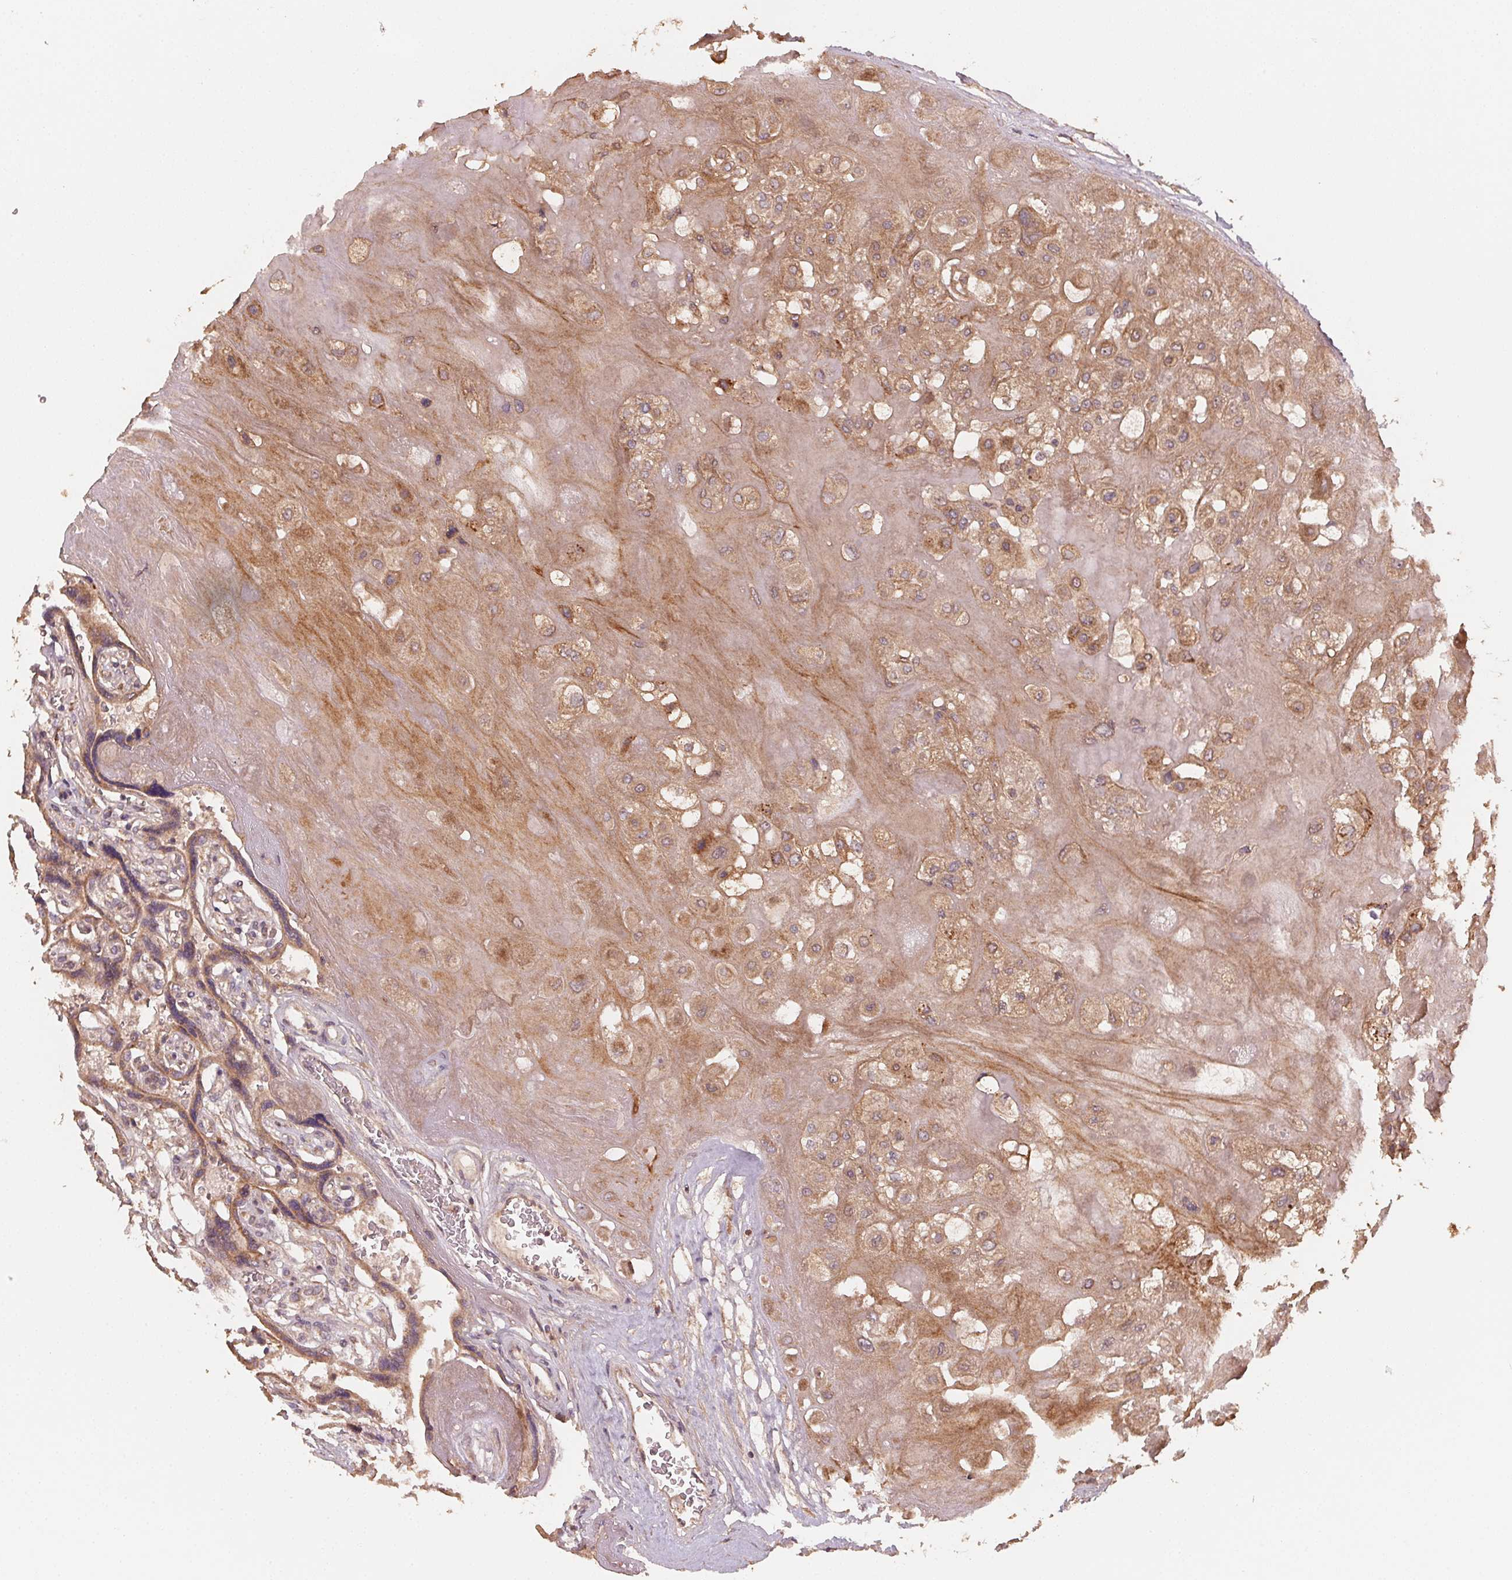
{"staining": {"intensity": "moderate", "quantity": ">75%", "location": "cytoplasmic/membranous"}, "tissue": "placenta", "cell_type": "Decidual cells", "image_type": "normal", "snomed": [{"axis": "morphology", "description": "Normal tissue, NOS"}, {"axis": "topography", "description": "Placenta"}], "caption": "Immunohistochemistry (IHC) image of benign human placenta stained for a protein (brown), which demonstrates medium levels of moderate cytoplasmic/membranous positivity in approximately >75% of decidual cells.", "gene": "WBP2", "patient": {"sex": "female", "age": 32}}